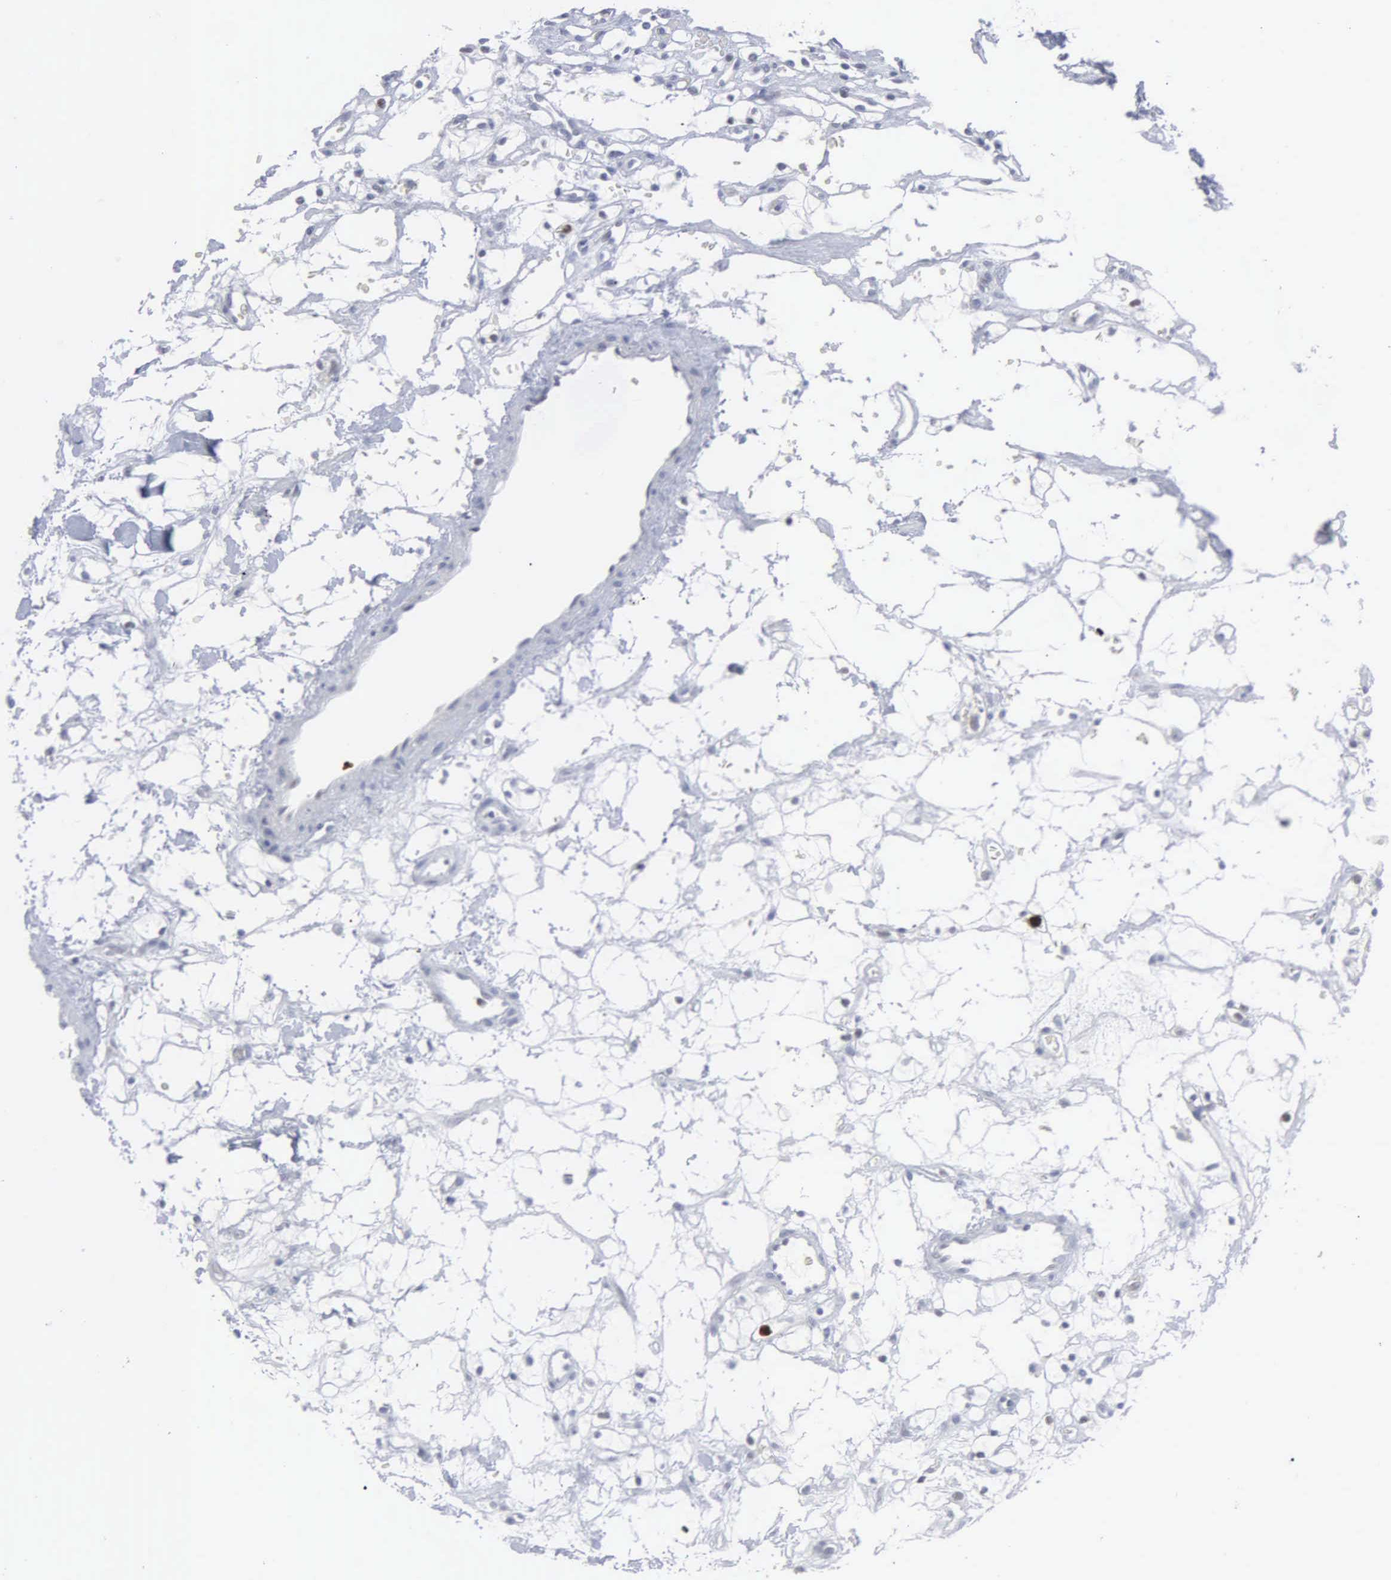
{"staining": {"intensity": "negative", "quantity": "none", "location": "none"}, "tissue": "renal cancer", "cell_type": "Tumor cells", "image_type": "cancer", "snomed": [{"axis": "morphology", "description": "Adenocarcinoma, NOS"}, {"axis": "topography", "description": "Kidney"}], "caption": "Immunohistochemistry (IHC) photomicrograph of neoplastic tissue: adenocarcinoma (renal) stained with DAB (3,3'-diaminobenzidine) exhibits no significant protein staining in tumor cells.", "gene": "SPIN3", "patient": {"sex": "female", "age": 60}}